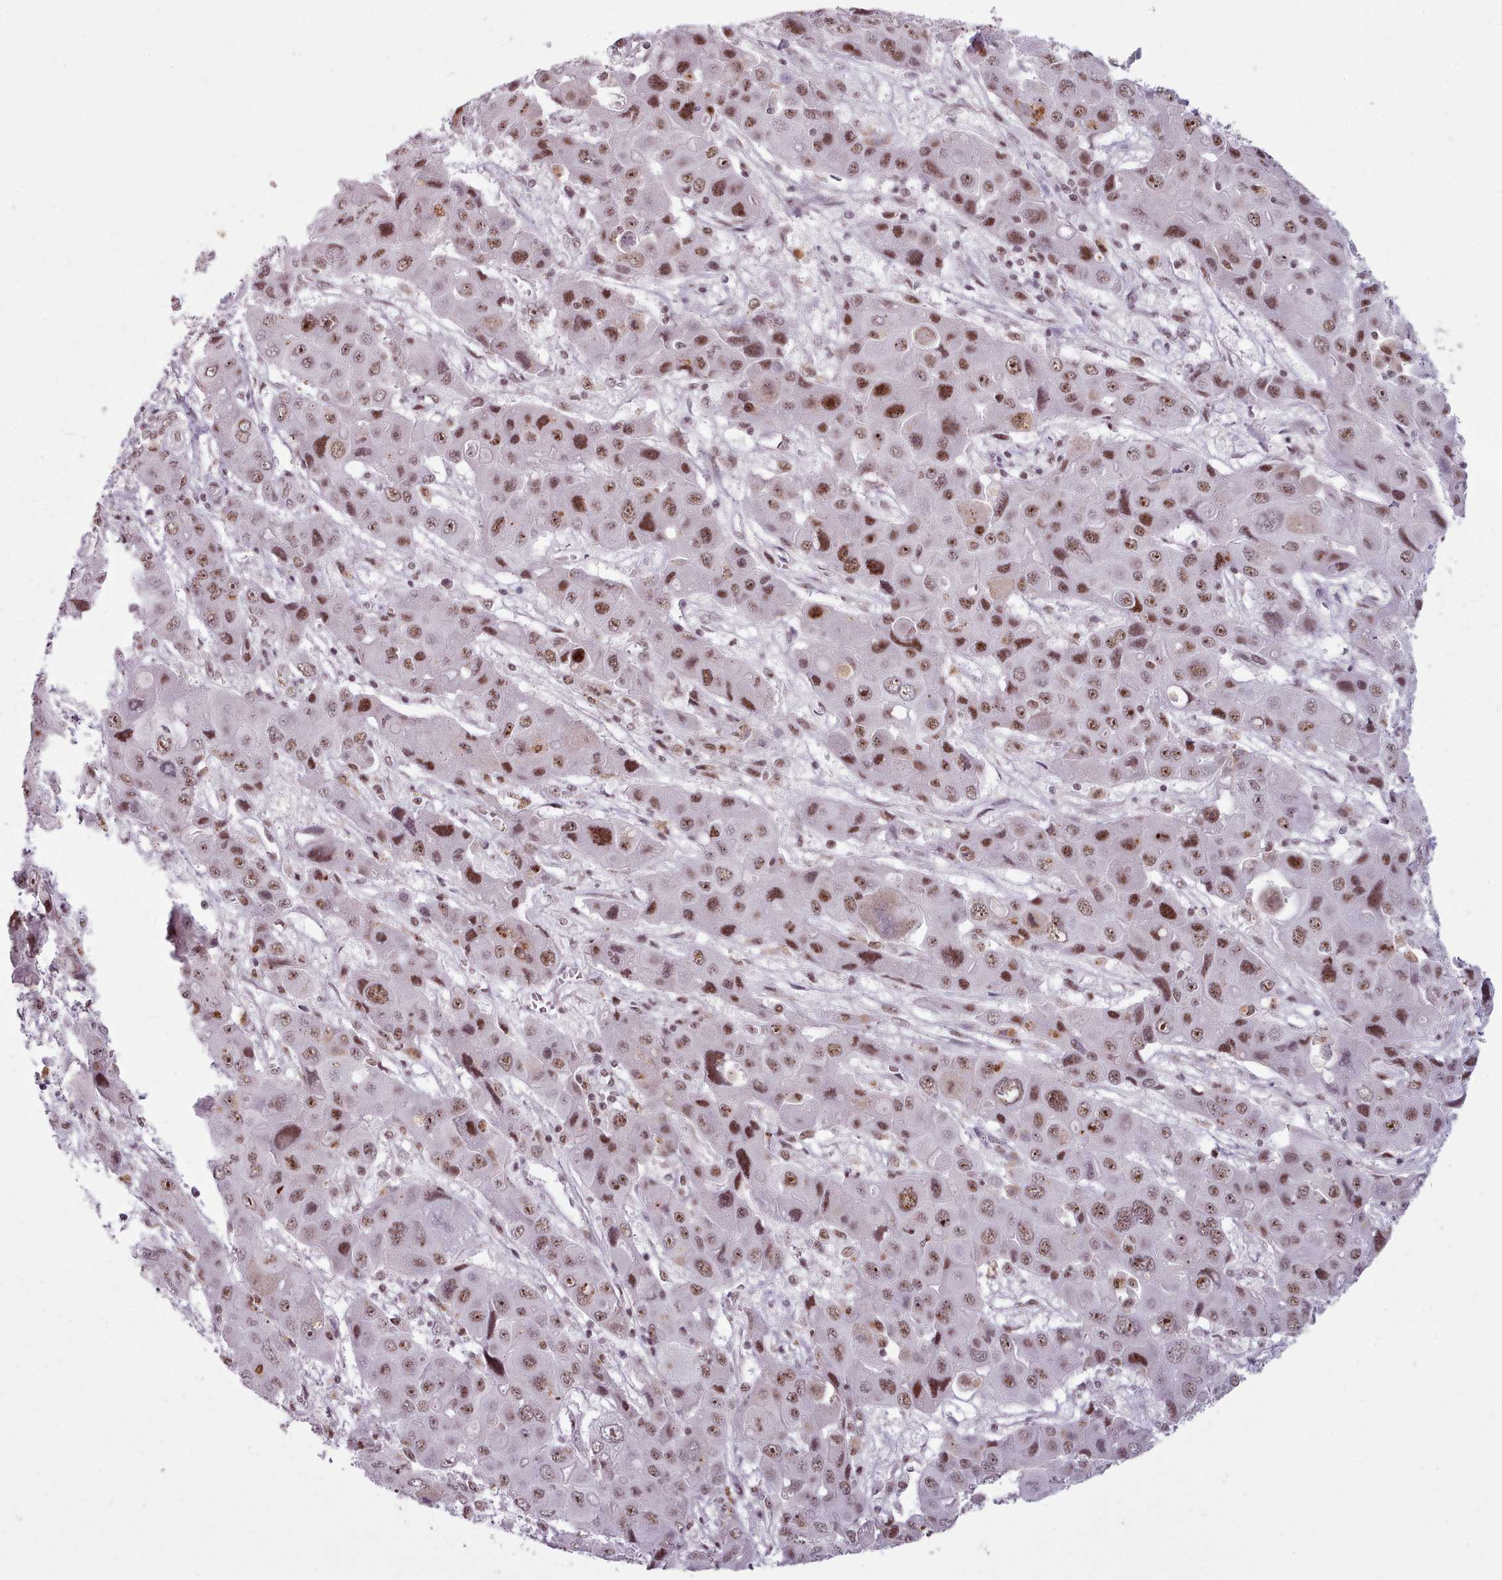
{"staining": {"intensity": "moderate", "quantity": ">75%", "location": "nuclear"}, "tissue": "liver cancer", "cell_type": "Tumor cells", "image_type": "cancer", "snomed": [{"axis": "morphology", "description": "Cholangiocarcinoma"}, {"axis": "topography", "description": "Liver"}], "caption": "Human liver cancer stained with a brown dye shows moderate nuclear positive staining in approximately >75% of tumor cells.", "gene": "SRRM1", "patient": {"sex": "male", "age": 67}}